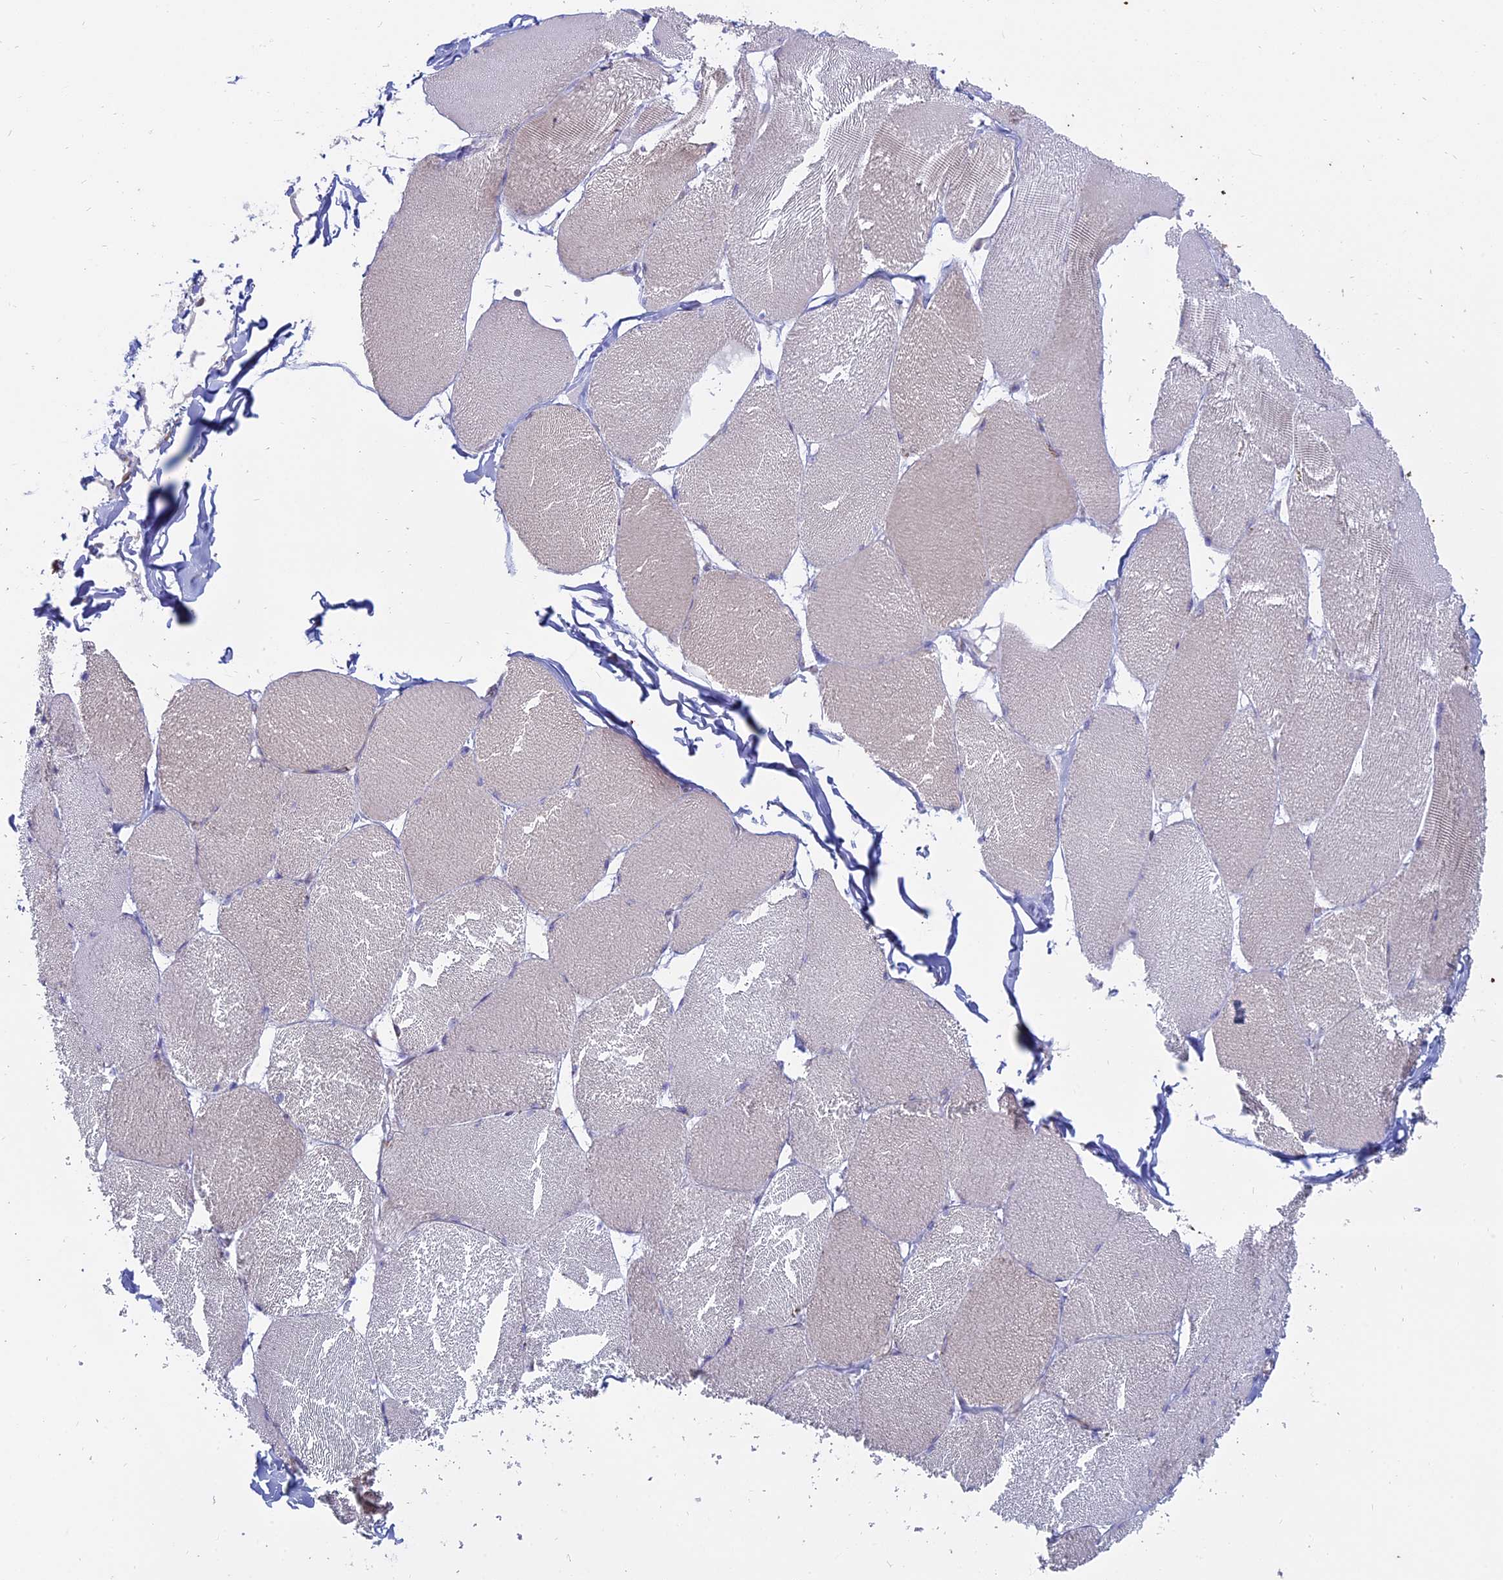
{"staining": {"intensity": "negative", "quantity": "none", "location": "none"}, "tissue": "skeletal muscle", "cell_type": "Myocytes", "image_type": "normal", "snomed": [{"axis": "morphology", "description": "Normal tissue, NOS"}, {"axis": "topography", "description": "Skin"}, {"axis": "topography", "description": "Skeletal muscle"}], "caption": "Immunohistochemical staining of benign human skeletal muscle shows no significant positivity in myocytes.", "gene": "MYO5B", "patient": {"sex": "male", "age": 83}}